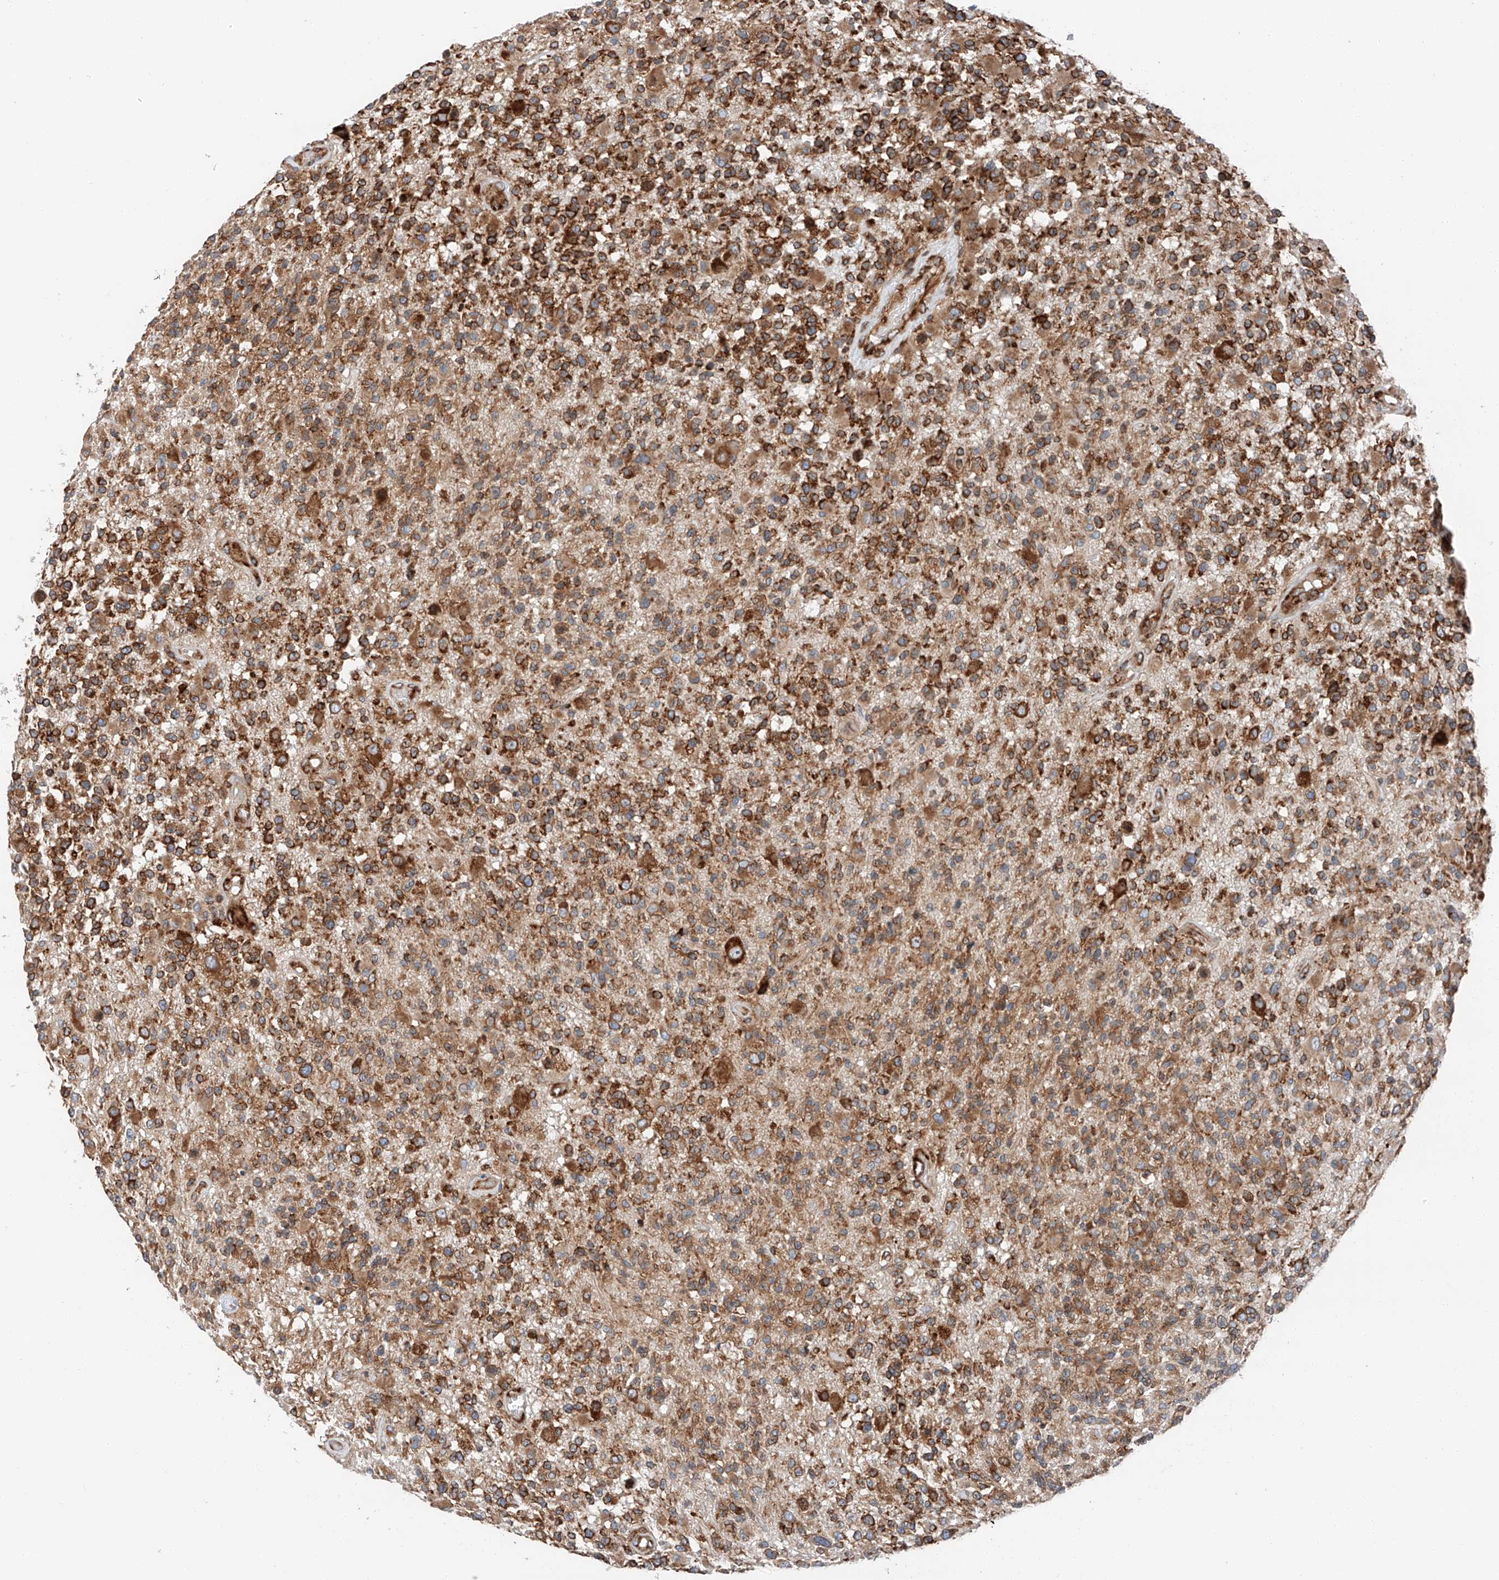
{"staining": {"intensity": "strong", "quantity": "25%-75%", "location": "cytoplasmic/membranous"}, "tissue": "glioma", "cell_type": "Tumor cells", "image_type": "cancer", "snomed": [{"axis": "morphology", "description": "Glioma, malignant, High grade"}, {"axis": "morphology", "description": "Glioblastoma, NOS"}, {"axis": "topography", "description": "Brain"}], "caption": "This image reveals immunohistochemistry staining of human glioblastoma, with high strong cytoplasmic/membranous expression in about 25%-75% of tumor cells.", "gene": "ZC3H15", "patient": {"sex": "male", "age": 60}}